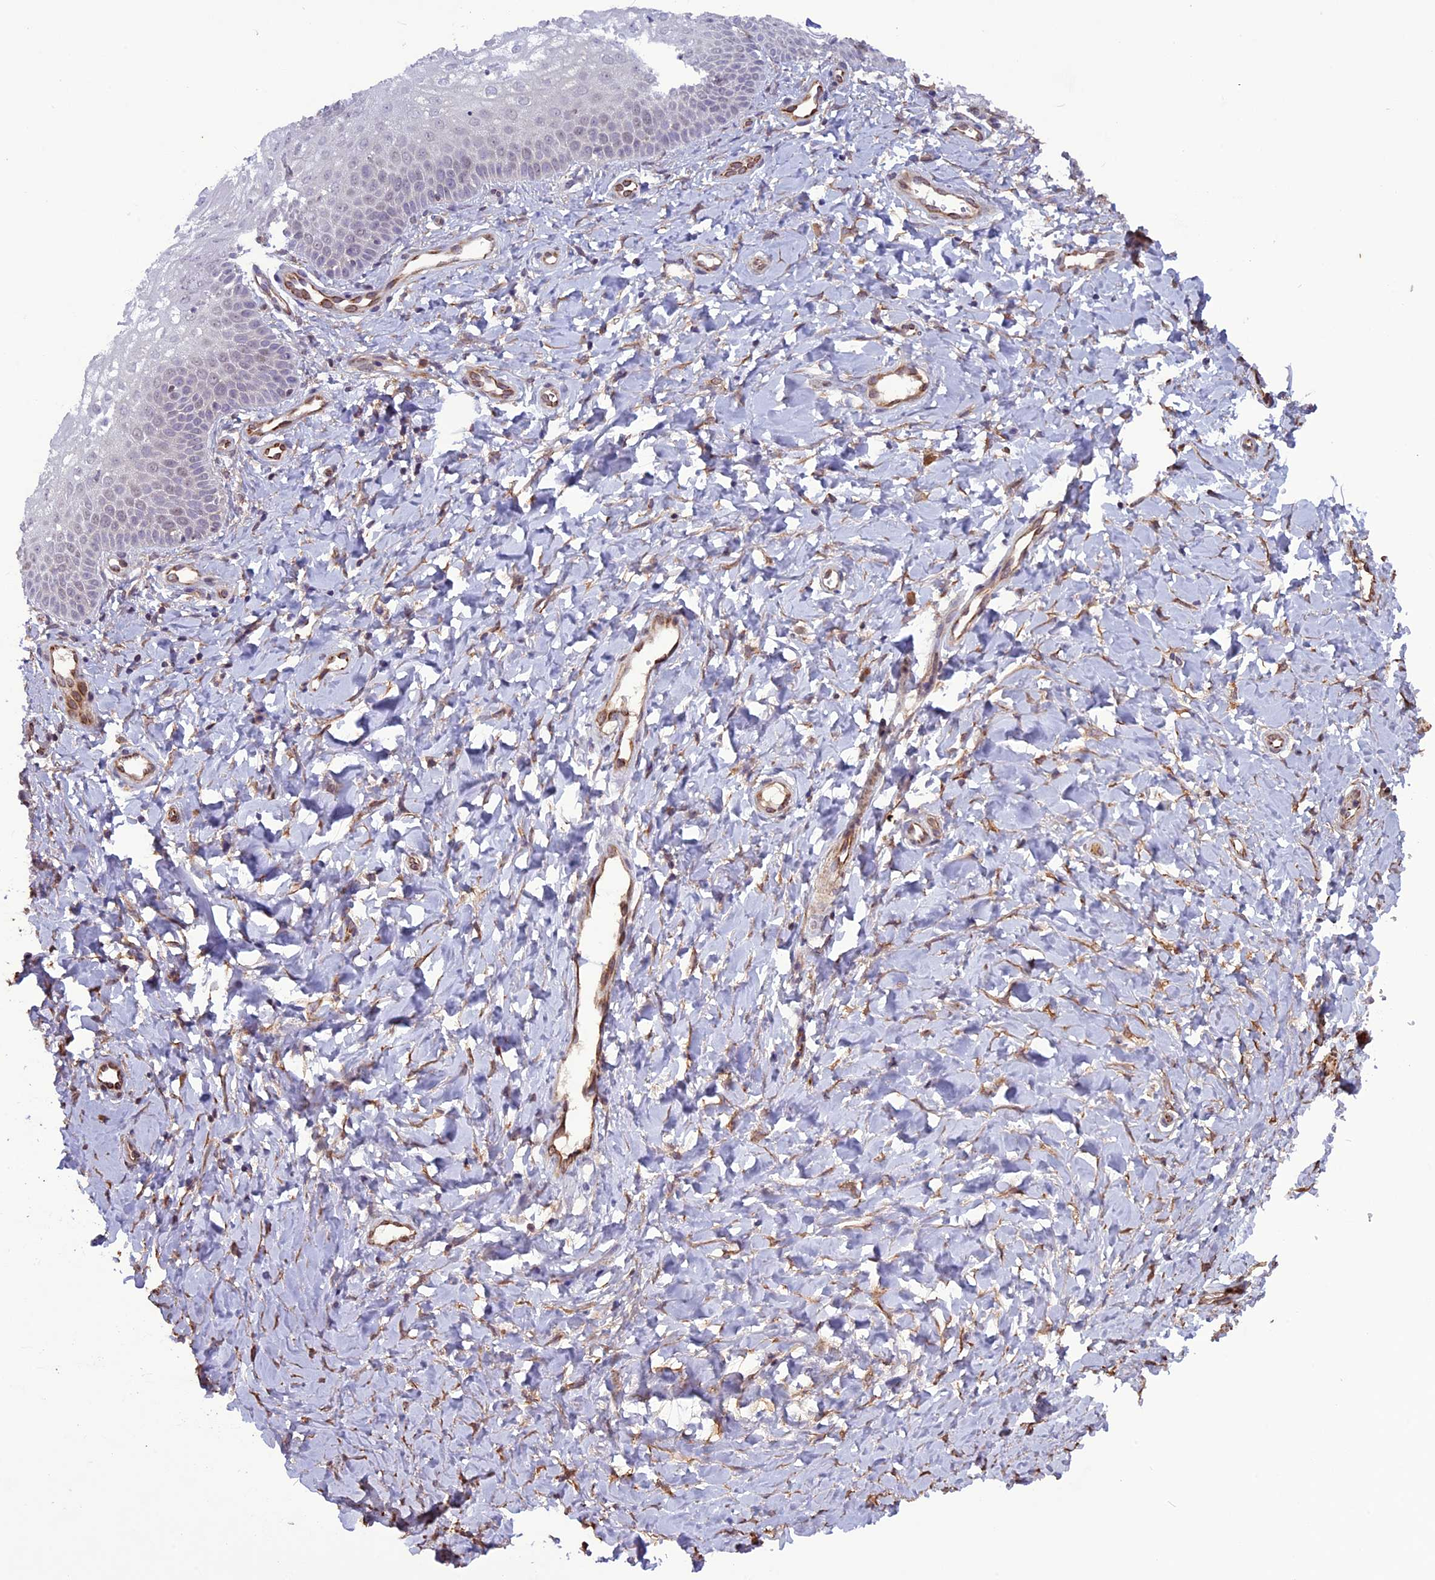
{"staining": {"intensity": "weak", "quantity": "<25%", "location": "nuclear"}, "tissue": "vagina", "cell_type": "Squamous epithelial cells", "image_type": "normal", "snomed": [{"axis": "morphology", "description": "Normal tissue, NOS"}, {"axis": "topography", "description": "Vagina"}], "caption": "High power microscopy histopathology image of an IHC histopathology image of normal vagina, revealing no significant staining in squamous epithelial cells. (DAB (3,3'-diaminobenzidine) immunohistochemistry (IHC) visualized using brightfield microscopy, high magnification).", "gene": "C3orf70", "patient": {"sex": "female", "age": 68}}